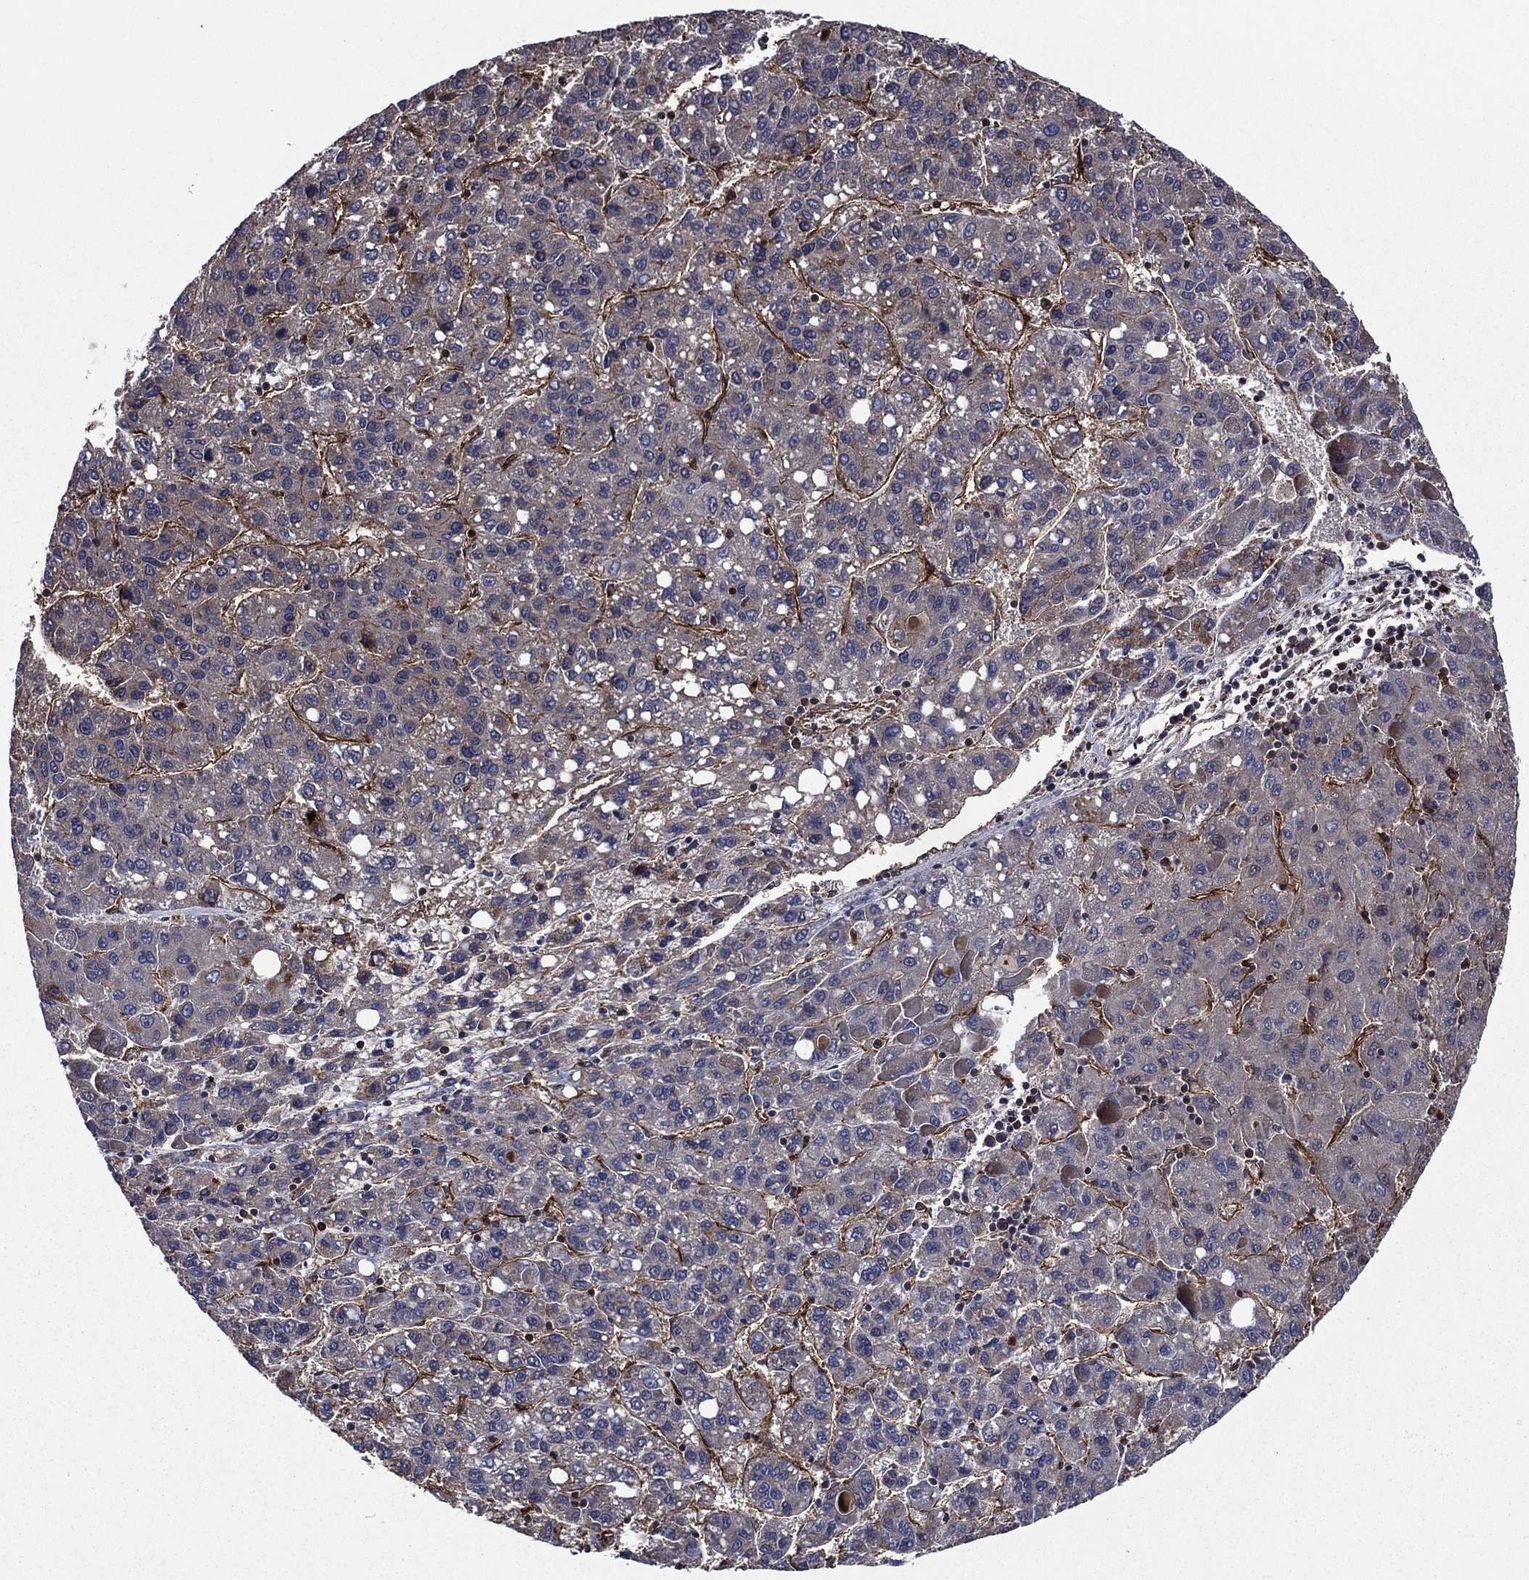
{"staining": {"intensity": "negative", "quantity": "none", "location": "none"}, "tissue": "liver cancer", "cell_type": "Tumor cells", "image_type": "cancer", "snomed": [{"axis": "morphology", "description": "Carcinoma, Hepatocellular, NOS"}, {"axis": "topography", "description": "Liver"}], "caption": "Hepatocellular carcinoma (liver) stained for a protein using IHC reveals no positivity tumor cells.", "gene": "PLPP3", "patient": {"sex": "female", "age": 82}}